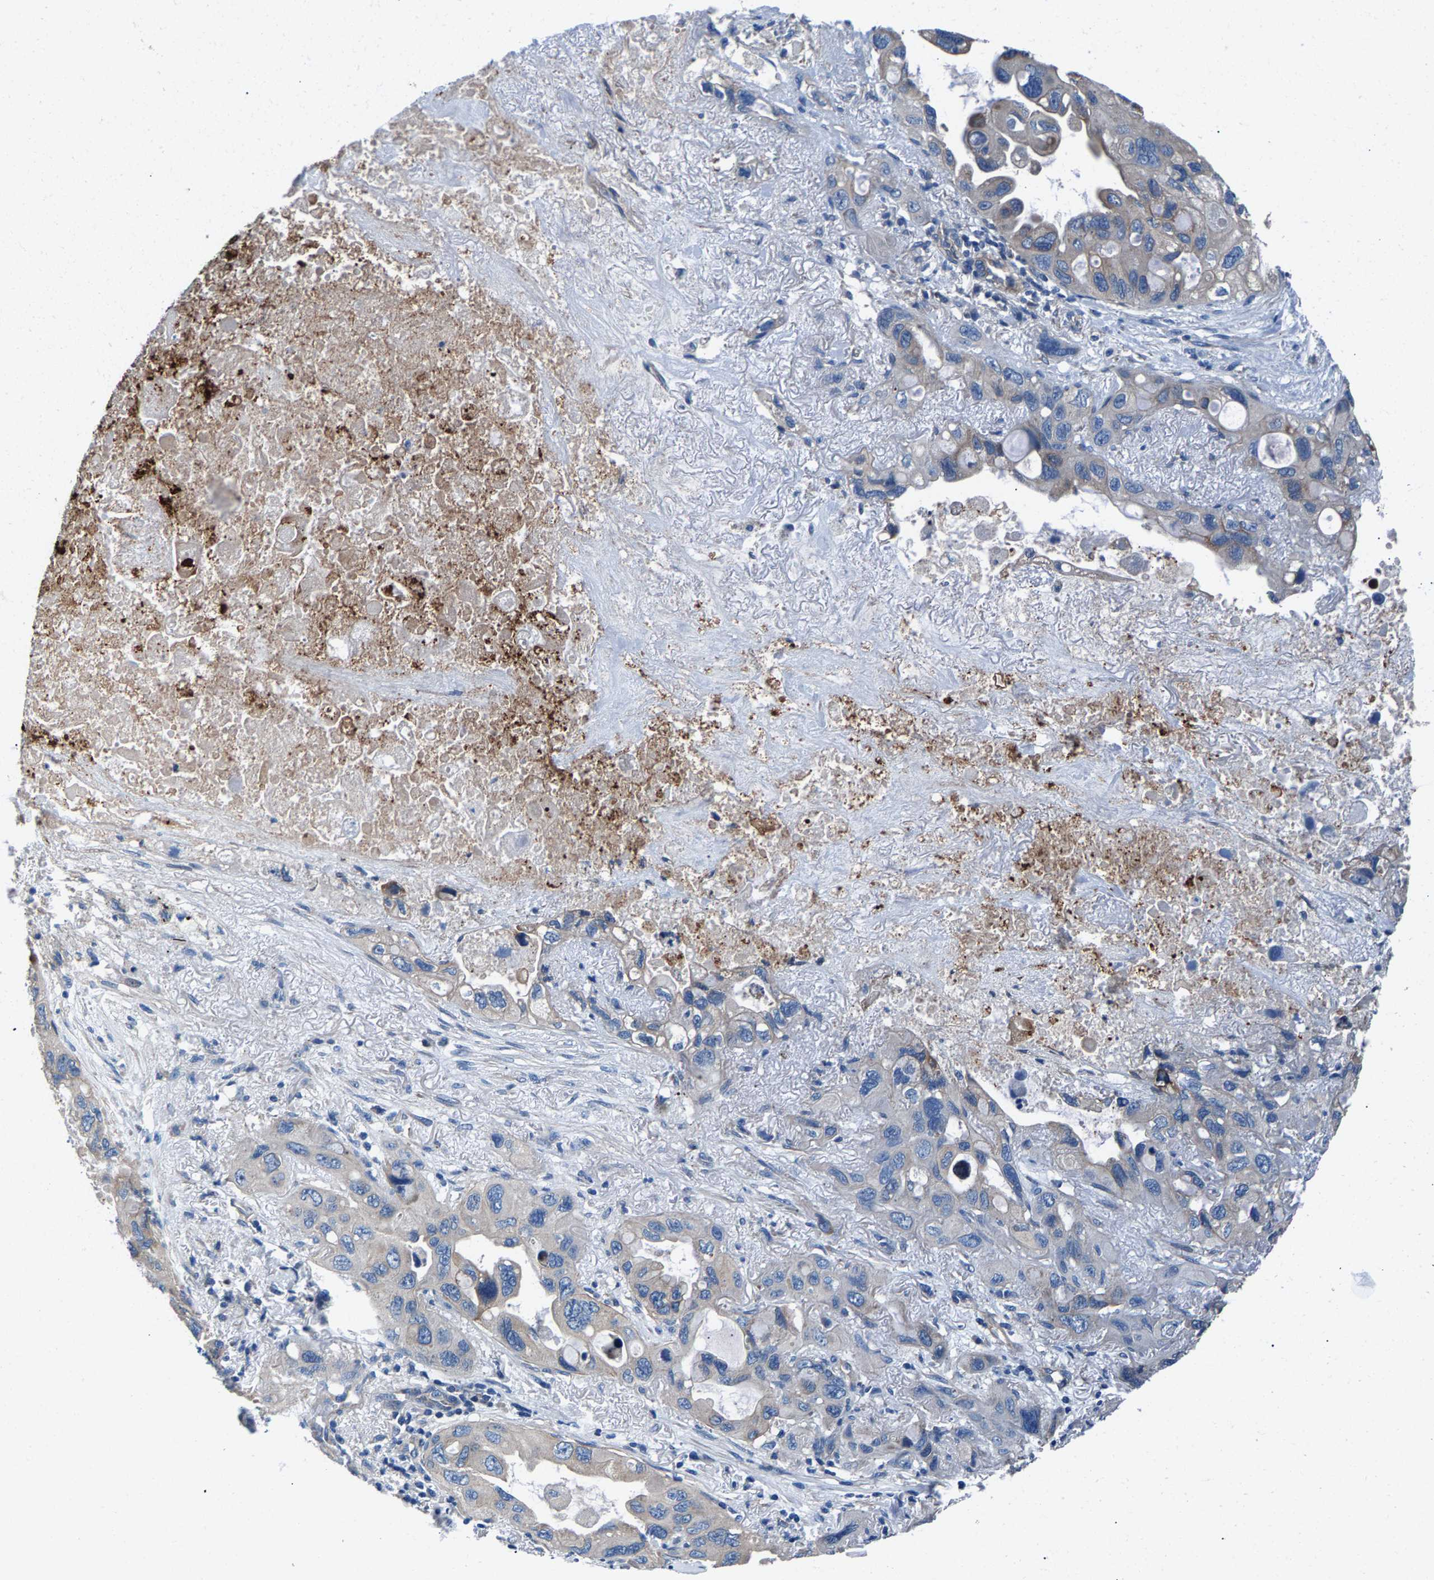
{"staining": {"intensity": "weak", "quantity": "<25%", "location": "cytoplasmic/membranous"}, "tissue": "lung cancer", "cell_type": "Tumor cells", "image_type": "cancer", "snomed": [{"axis": "morphology", "description": "Squamous cell carcinoma, NOS"}, {"axis": "topography", "description": "Lung"}], "caption": "Photomicrograph shows no protein positivity in tumor cells of lung squamous cell carcinoma tissue.", "gene": "CDRT4", "patient": {"sex": "female", "age": 73}}